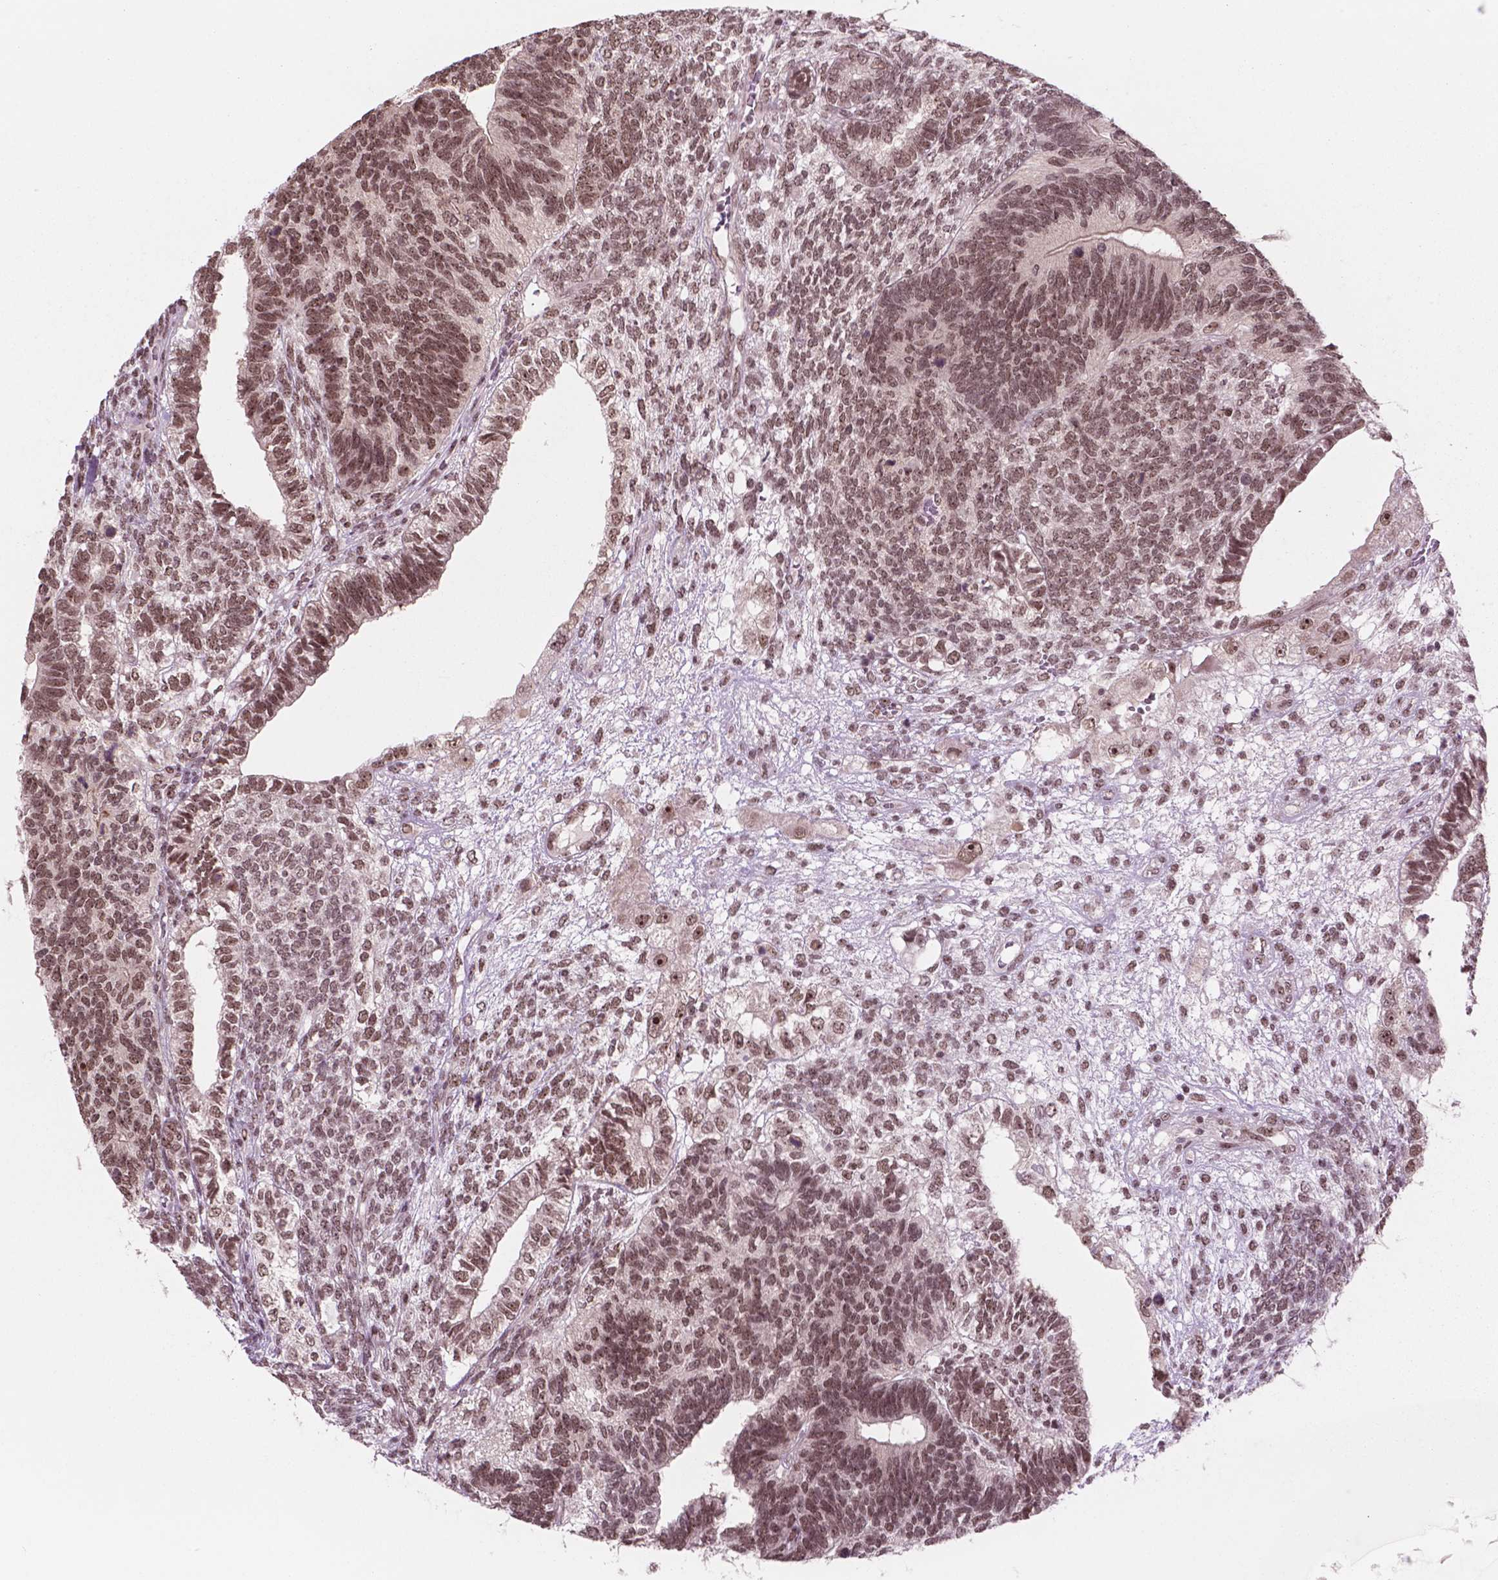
{"staining": {"intensity": "moderate", "quantity": ">75%", "location": "nuclear"}, "tissue": "testis cancer", "cell_type": "Tumor cells", "image_type": "cancer", "snomed": [{"axis": "morphology", "description": "Seminoma, NOS"}, {"axis": "morphology", "description": "Carcinoma, Embryonal, NOS"}, {"axis": "topography", "description": "Testis"}], "caption": "IHC histopathology image of neoplastic tissue: human testis seminoma stained using immunohistochemistry demonstrates medium levels of moderate protein expression localized specifically in the nuclear of tumor cells, appearing as a nuclear brown color.", "gene": "POLR2E", "patient": {"sex": "male", "age": 41}}